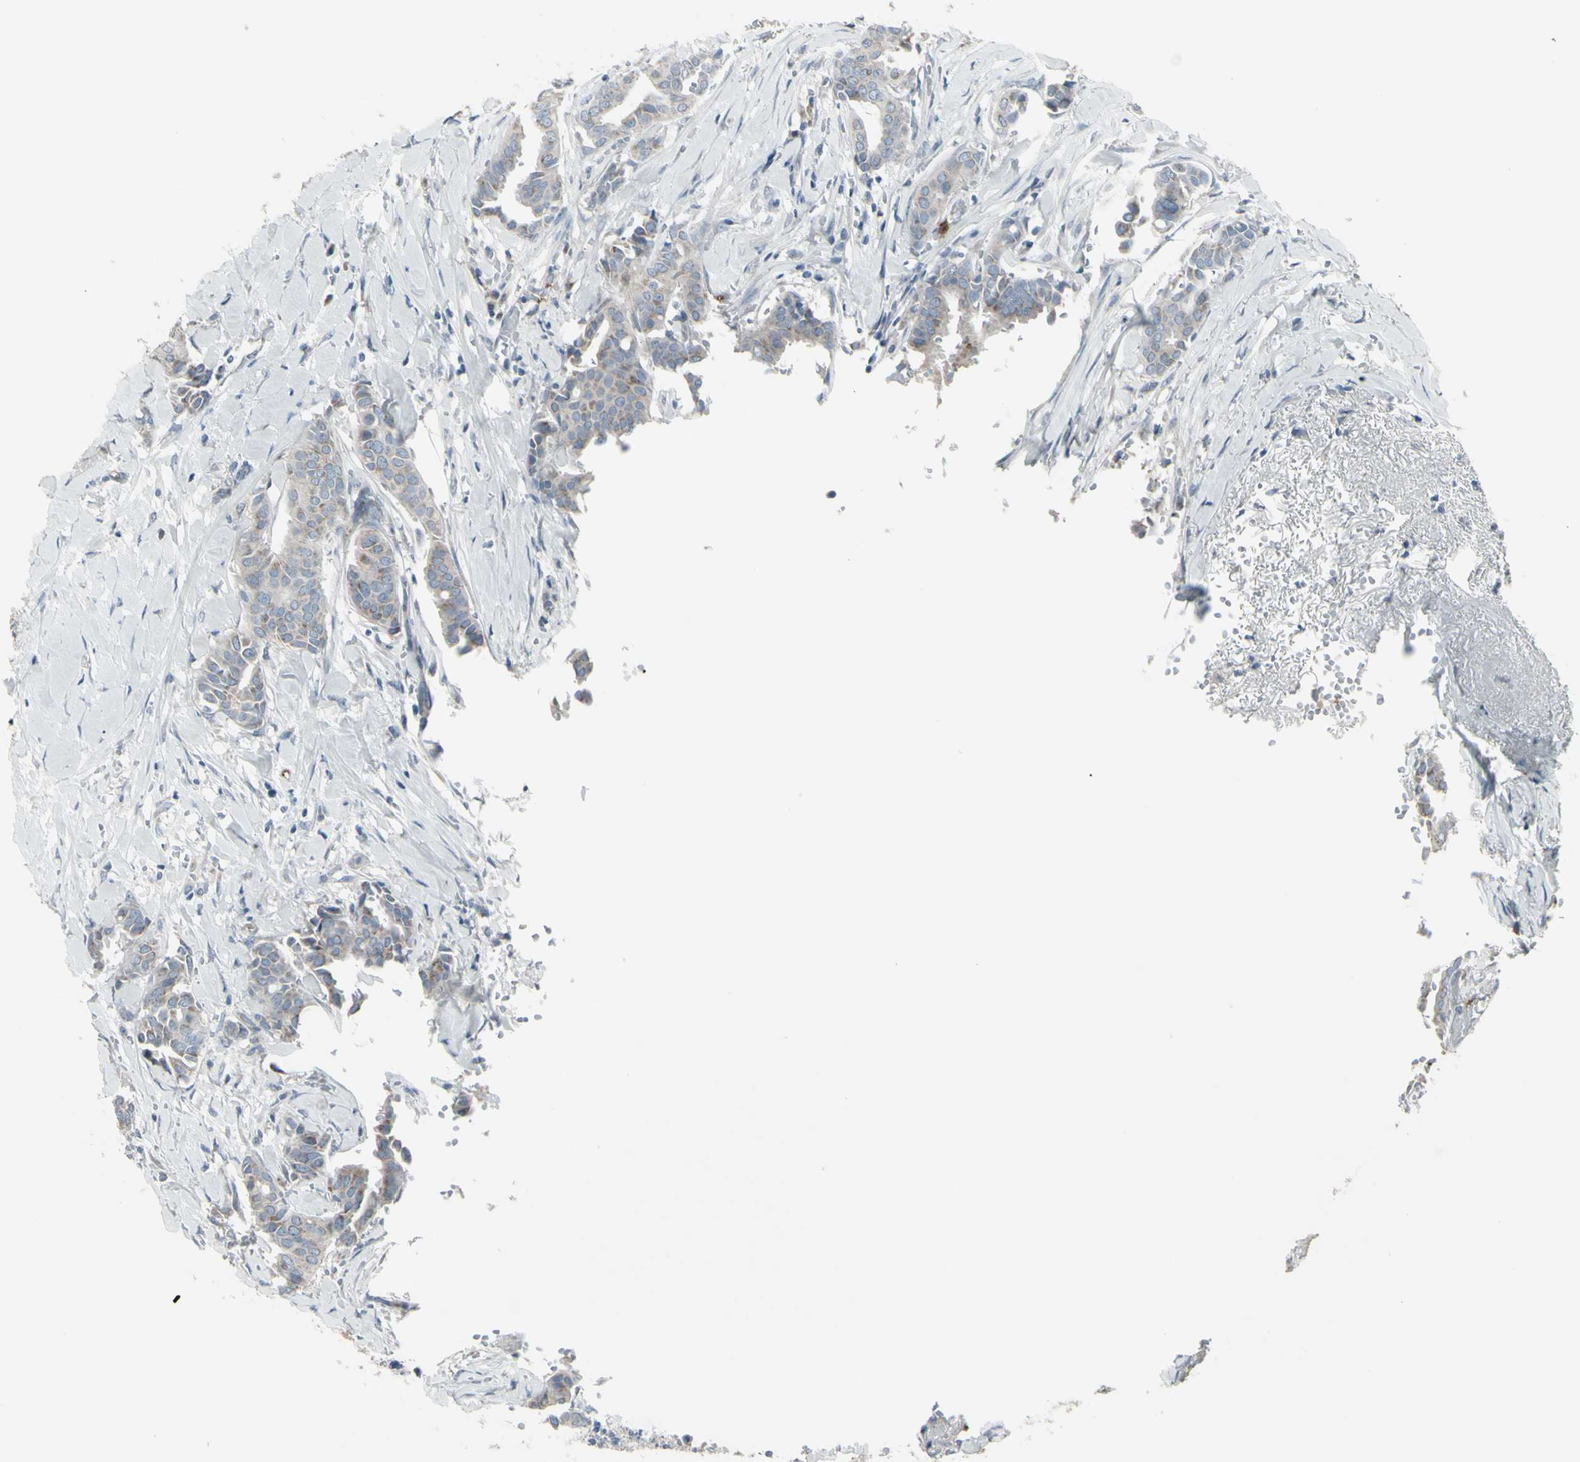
{"staining": {"intensity": "weak", "quantity": "25%-75%", "location": "cytoplasmic/membranous"}, "tissue": "head and neck cancer", "cell_type": "Tumor cells", "image_type": "cancer", "snomed": [{"axis": "morphology", "description": "Adenocarcinoma, NOS"}, {"axis": "topography", "description": "Salivary gland"}, {"axis": "topography", "description": "Head-Neck"}], "caption": "A photomicrograph showing weak cytoplasmic/membranous expression in about 25%-75% of tumor cells in head and neck cancer, as visualized by brown immunohistochemical staining.", "gene": "CD79B", "patient": {"sex": "female", "age": 59}}